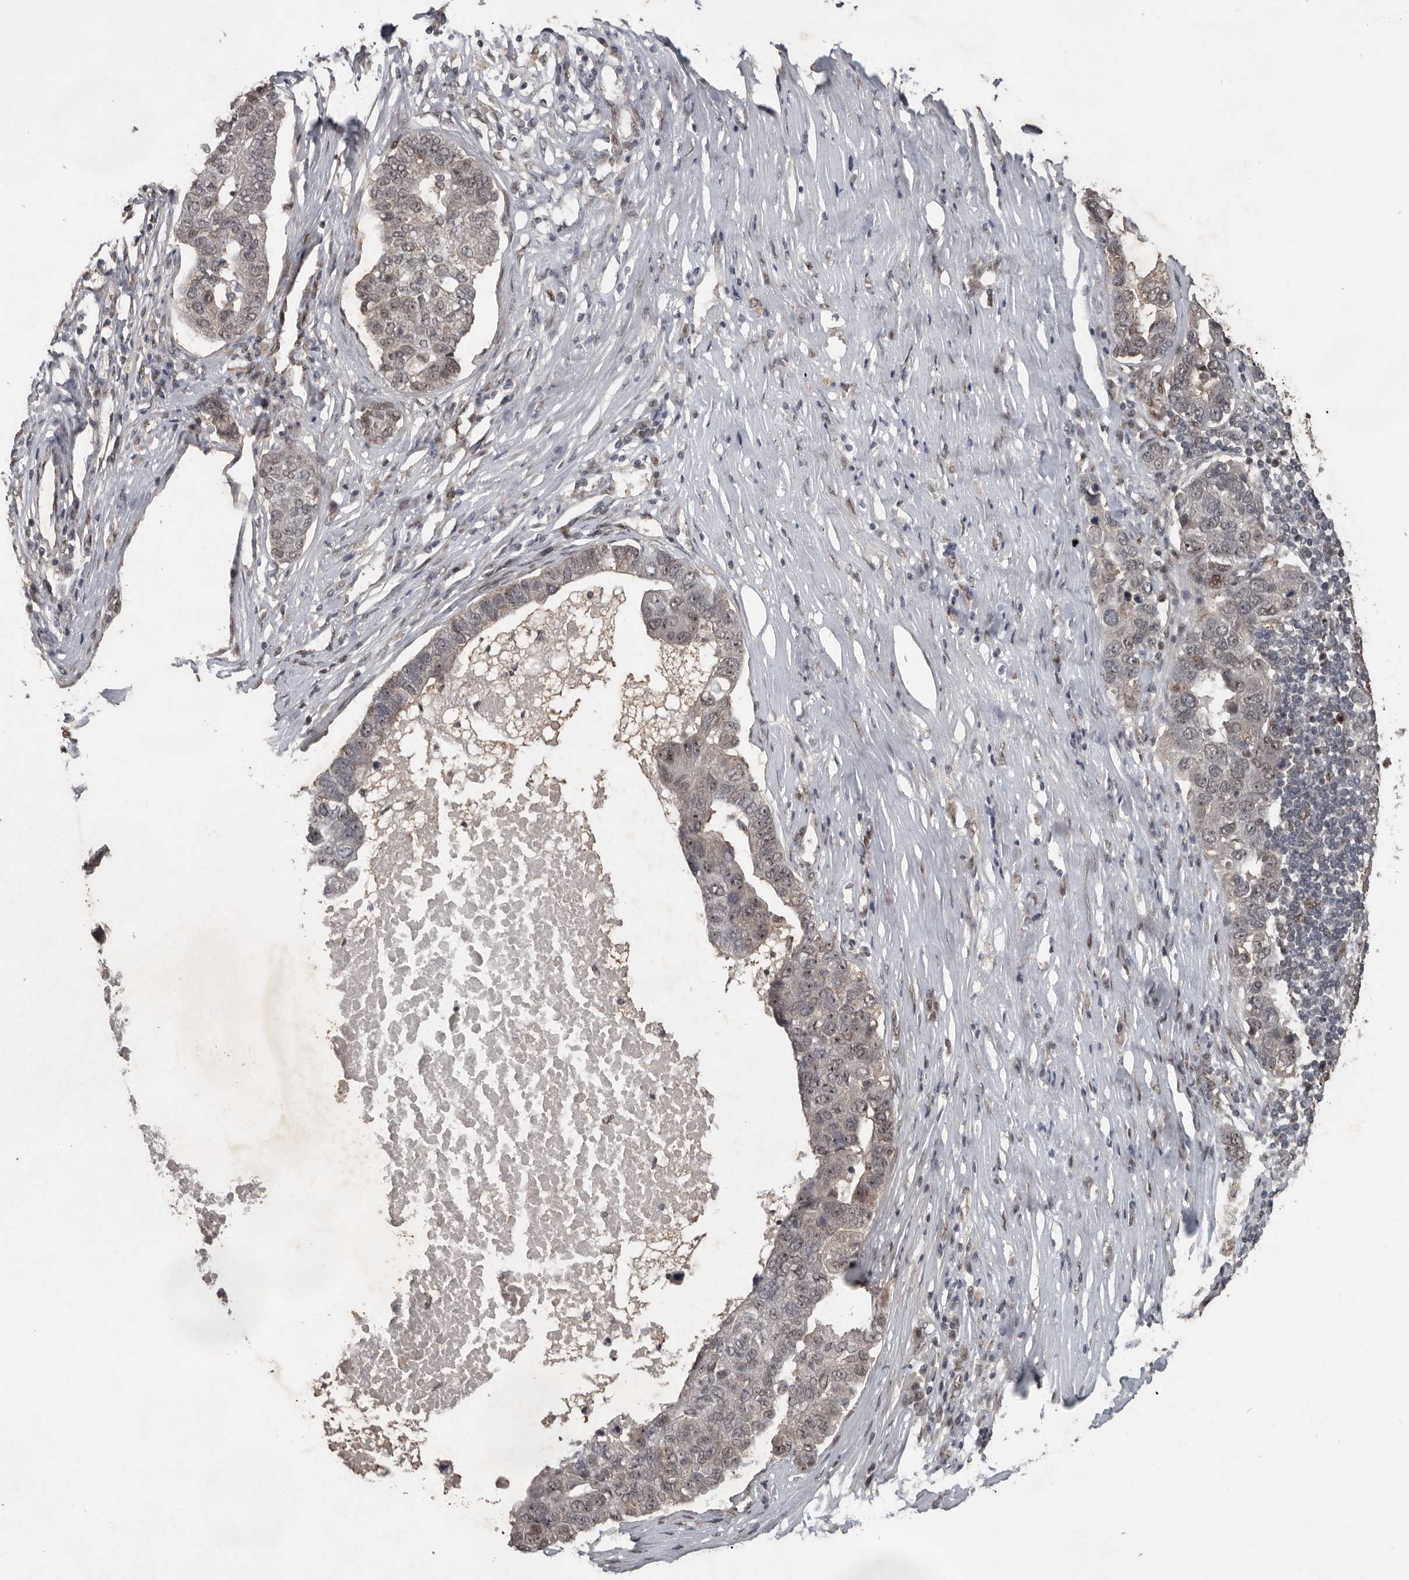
{"staining": {"intensity": "weak", "quantity": "<25%", "location": "nuclear"}, "tissue": "pancreatic cancer", "cell_type": "Tumor cells", "image_type": "cancer", "snomed": [{"axis": "morphology", "description": "Adenocarcinoma, NOS"}, {"axis": "topography", "description": "Pancreas"}], "caption": "Immunohistochemistry image of adenocarcinoma (pancreatic) stained for a protein (brown), which reveals no staining in tumor cells. (Immunohistochemistry (ihc), brightfield microscopy, high magnification).", "gene": "CDC27", "patient": {"sex": "female", "age": 61}}